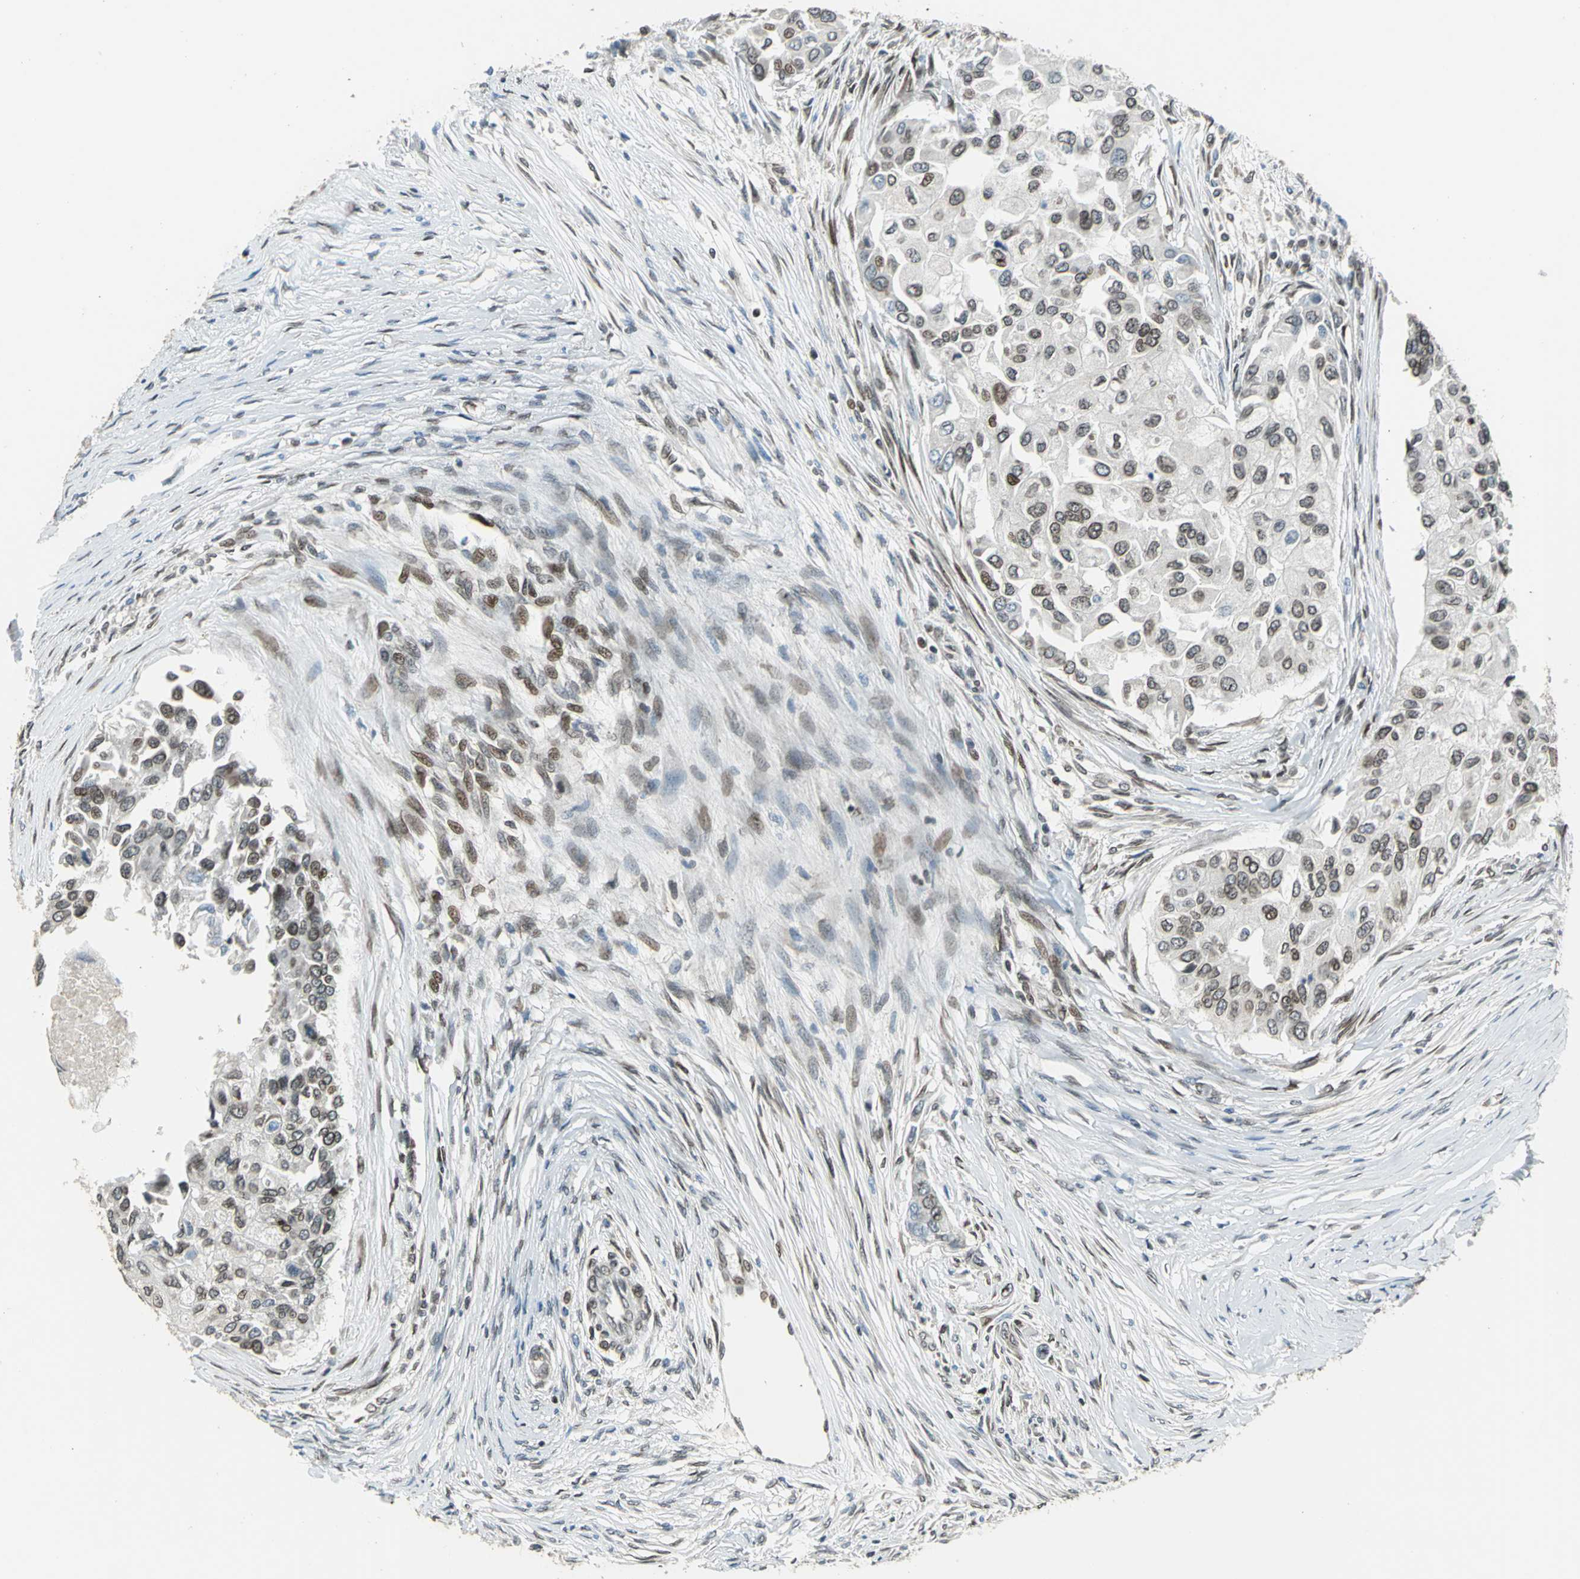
{"staining": {"intensity": "moderate", "quantity": "25%-75%", "location": "cytoplasmic/membranous,nuclear"}, "tissue": "breast cancer", "cell_type": "Tumor cells", "image_type": "cancer", "snomed": [{"axis": "morphology", "description": "Normal tissue, NOS"}, {"axis": "morphology", "description": "Duct carcinoma"}, {"axis": "topography", "description": "Breast"}], "caption": "High-power microscopy captured an IHC micrograph of breast cancer, revealing moderate cytoplasmic/membranous and nuclear staining in about 25%-75% of tumor cells.", "gene": "BRIP1", "patient": {"sex": "female", "age": 49}}